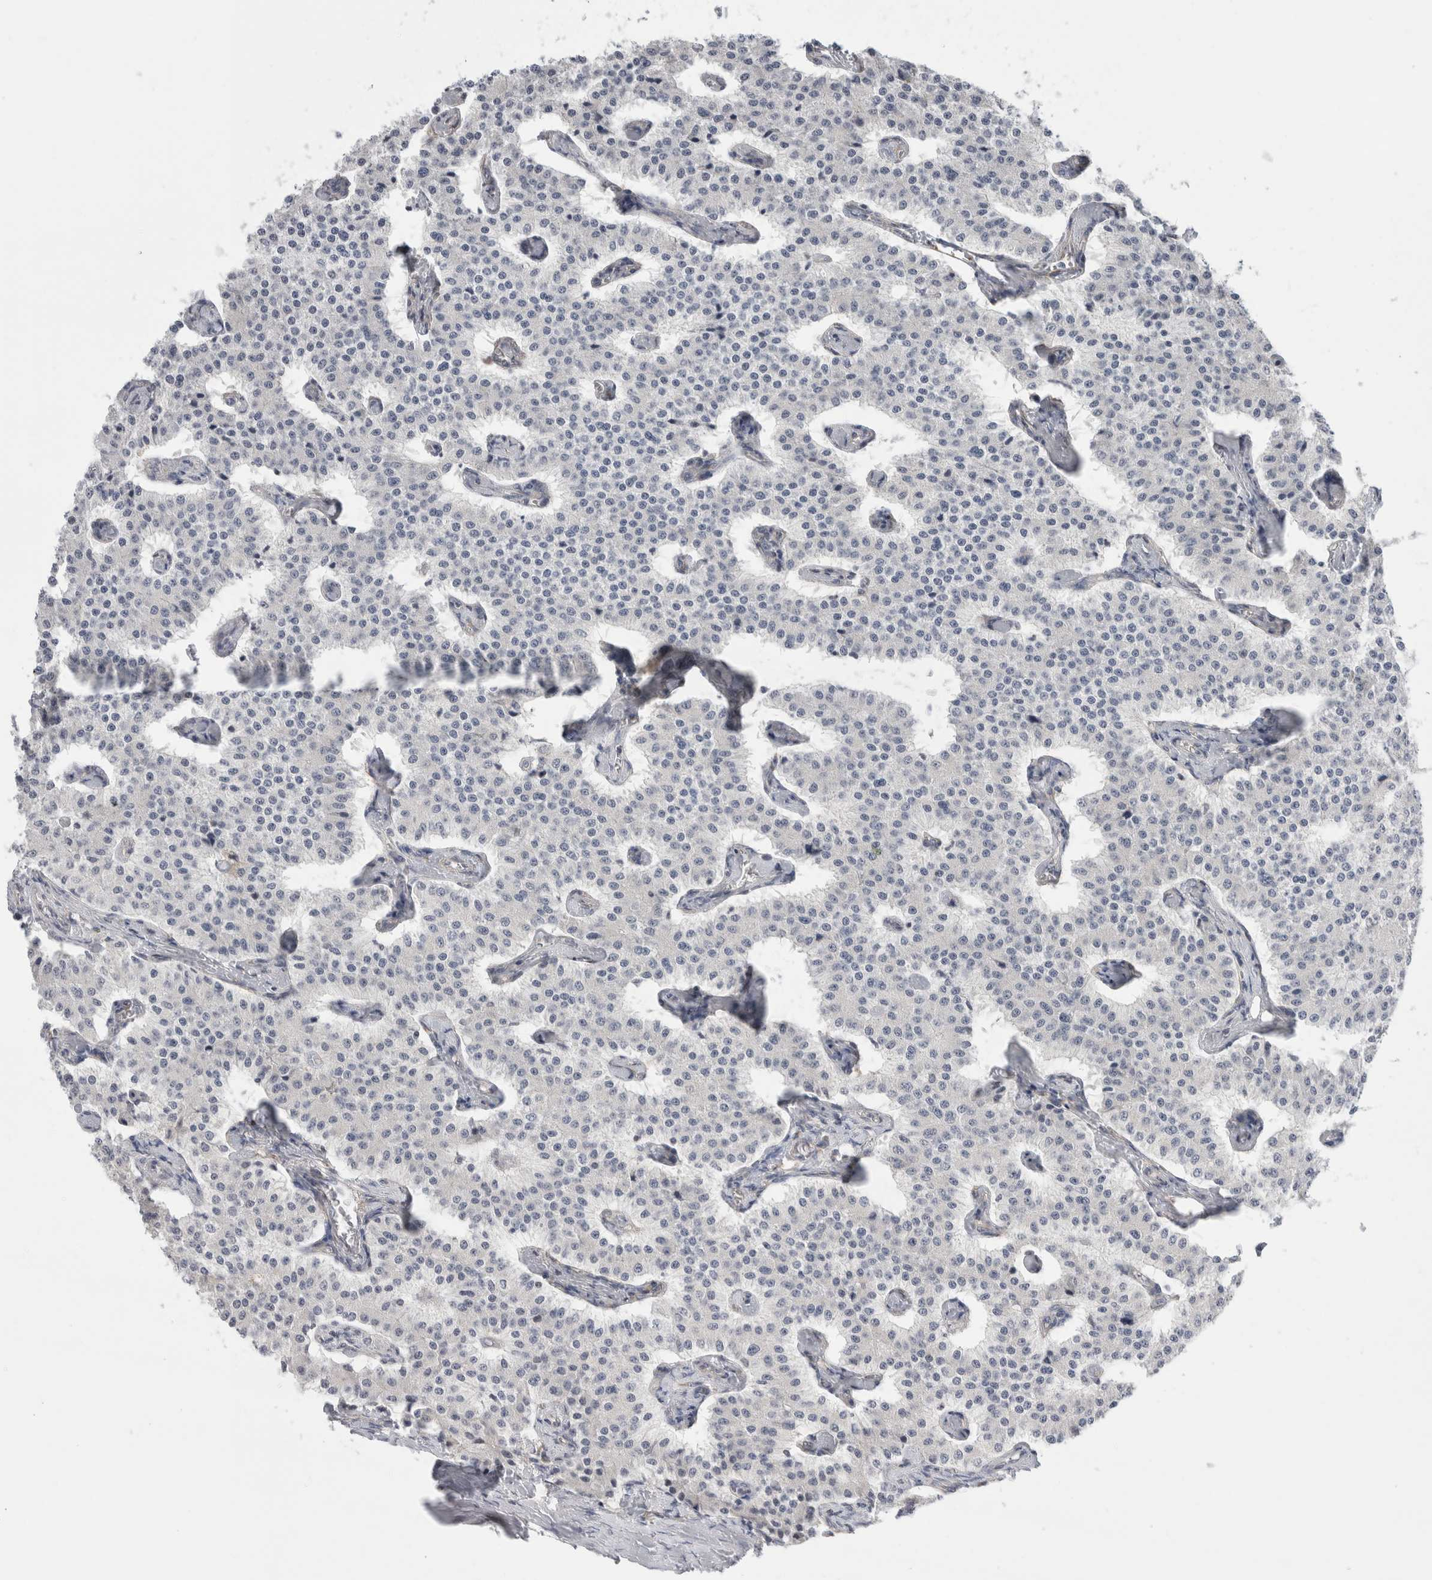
{"staining": {"intensity": "weak", "quantity": "<25%", "location": "cytoplasmic/membranous"}, "tissue": "carcinoid", "cell_type": "Tumor cells", "image_type": "cancer", "snomed": [{"axis": "morphology", "description": "Carcinoid, malignant, NOS"}, {"axis": "topography", "description": "Colon"}], "caption": "Protein analysis of carcinoid displays no significant expression in tumor cells.", "gene": "SYTL5", "patient": {"sex": "female", "age": 52}}